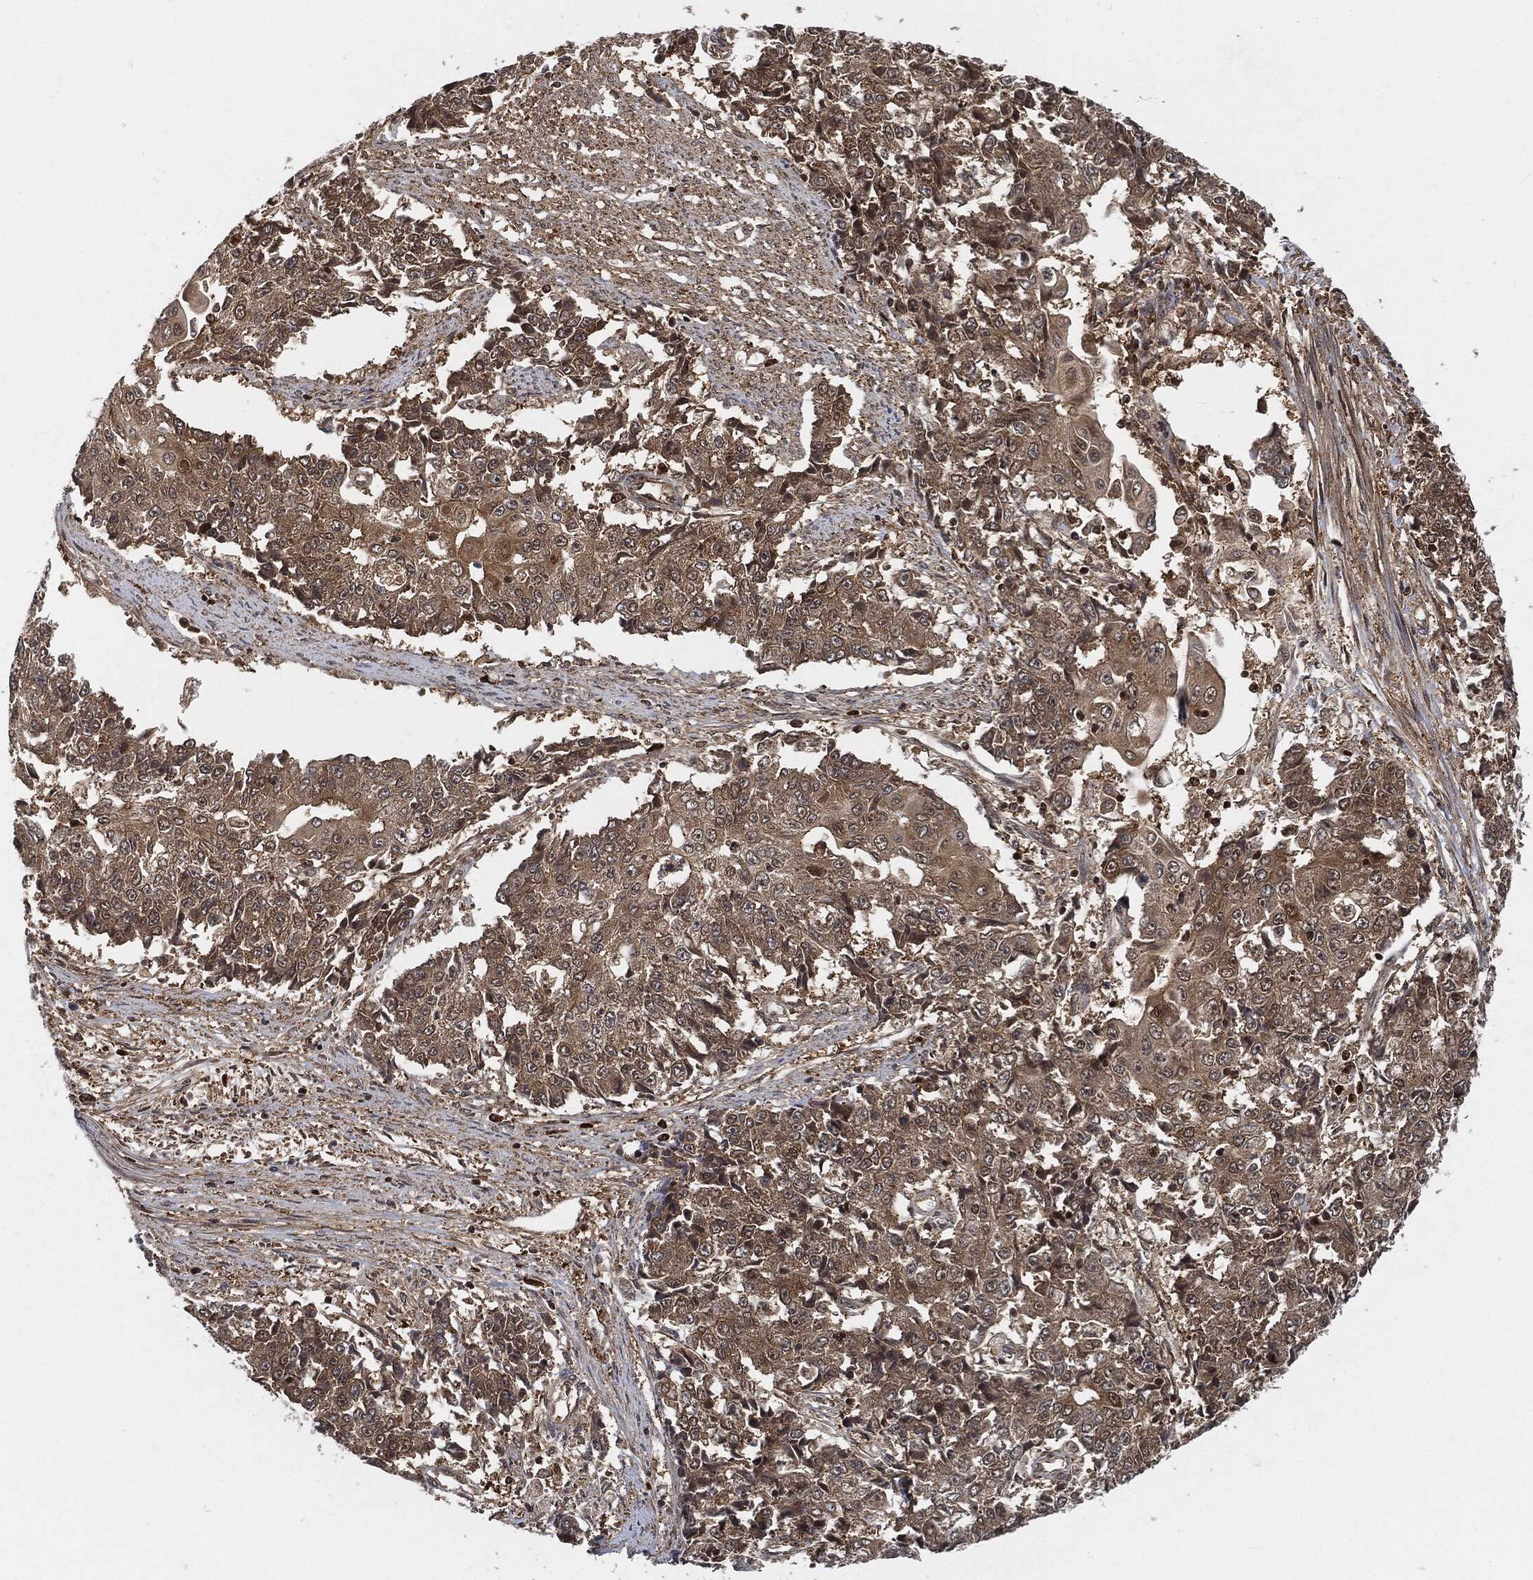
{"staining": {"intensity": "weak", "quantity": ">75%", "location": "cytoplasmic/membranous"}, "tissue": "ovarian cancer", "cell_type": "Tumor cells", "image_type": "cancer", "snomed": [{"axis": "morphology", "description": "Carcinoma, endometroid"}, {"axis": "topography", "description": "Ovary"}], "caption": "Endometroid carcinoma (ovarian) stained for a protein demonstrates weak cytoplasmic/membranous positivity in tumor cells.", "gene": "CUTA", "patient": {"sex": "female", "age": 42}}